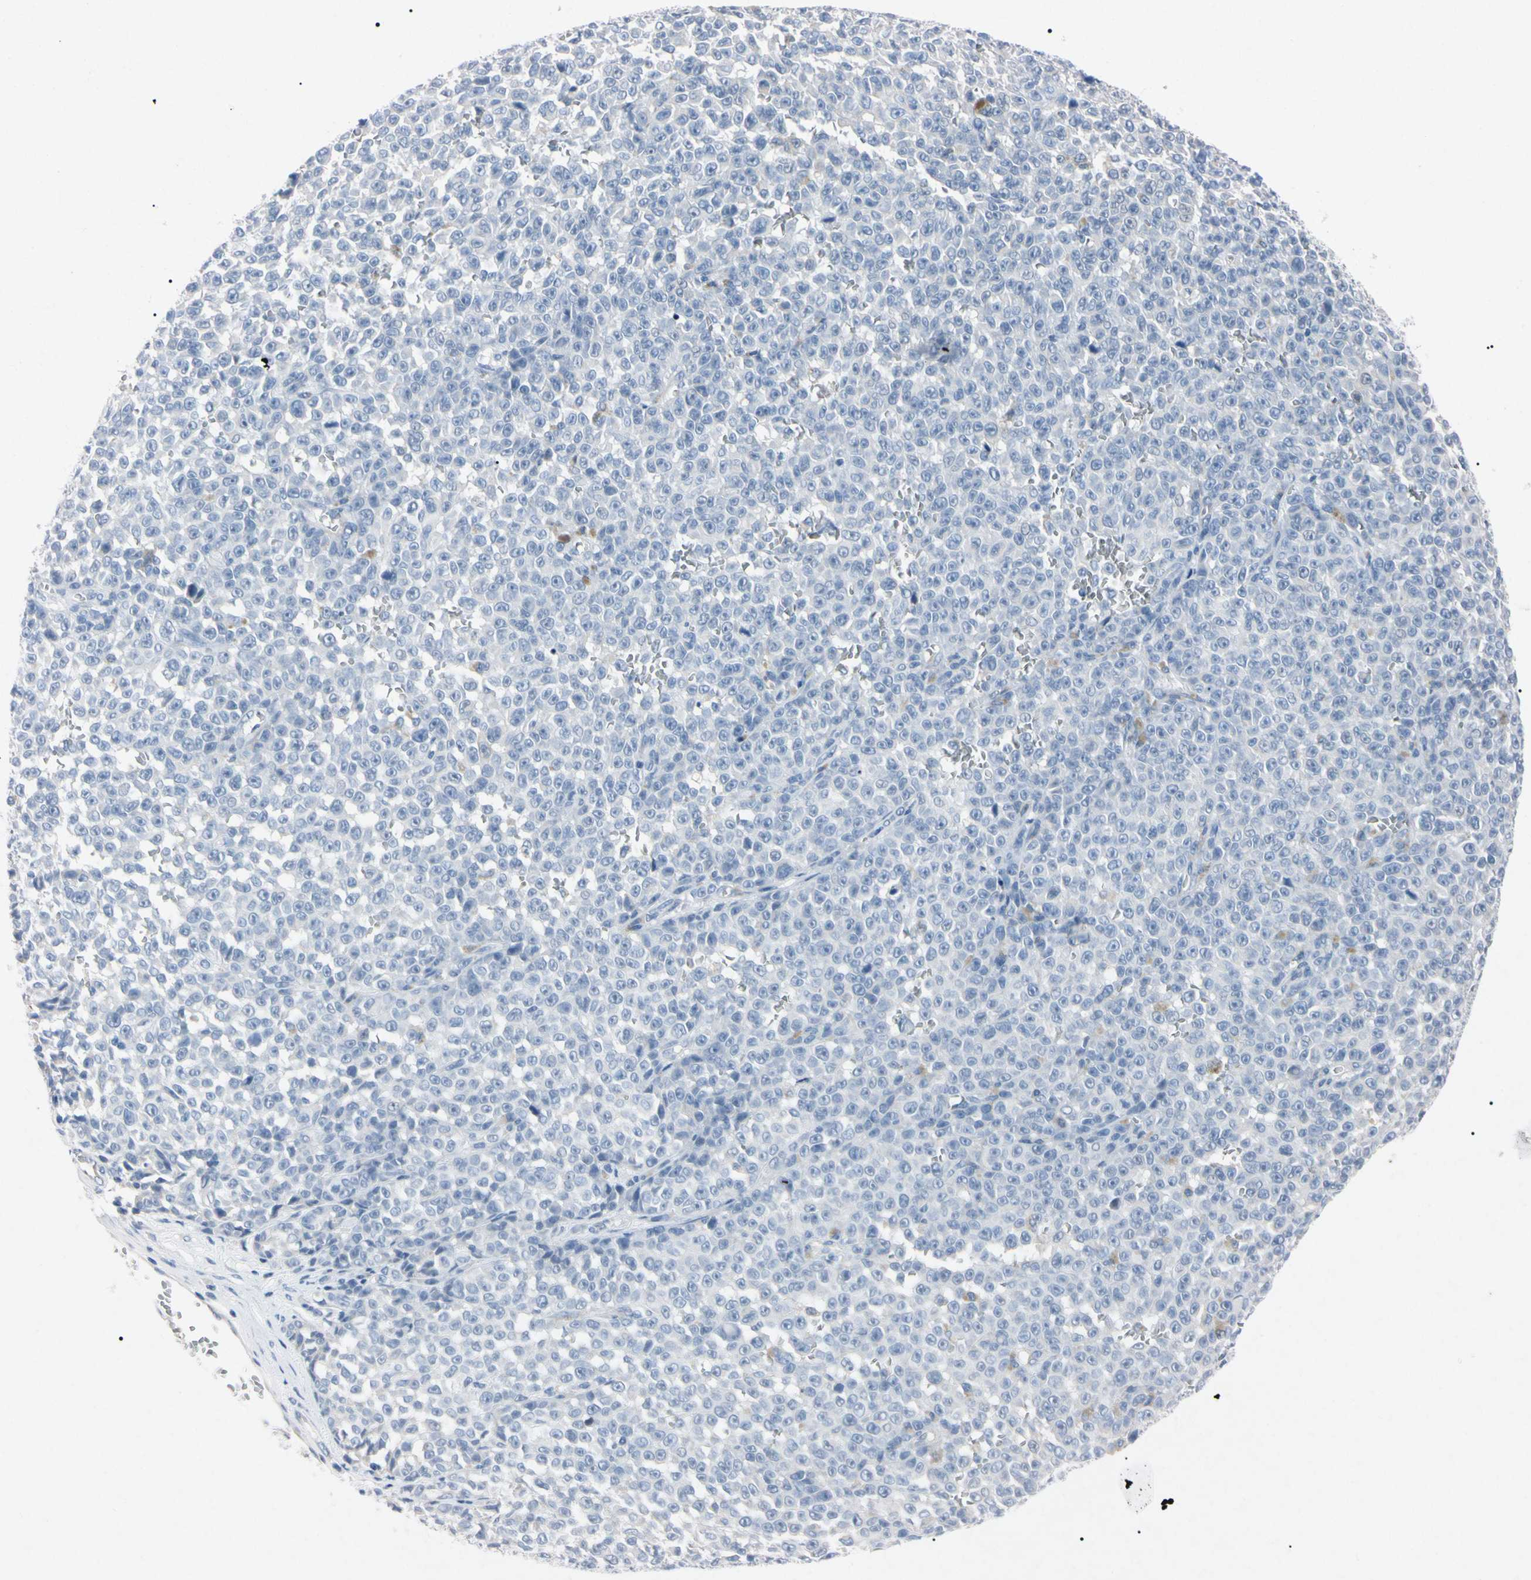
{"staining": {"intensity": "negative", "quantity": "none", "location": "none"}, "tissue": "melanoma", "cell_type": "Tumor cells", "image_type": "cancer", "snomed": [{"axis": "morphology", "description": "Malignant melanoma, NOS"}, {"axis": "topography", "description": "Skin"}], "caption": "A high-resolution photomicrograph shows IHC staining of melanoma, which demonstrates no significant staining in tumor cells. (IHC, brightfield microscopy, high magnification).", "gene": "ELN", "patient": {"sex": "female", "age": 82}}